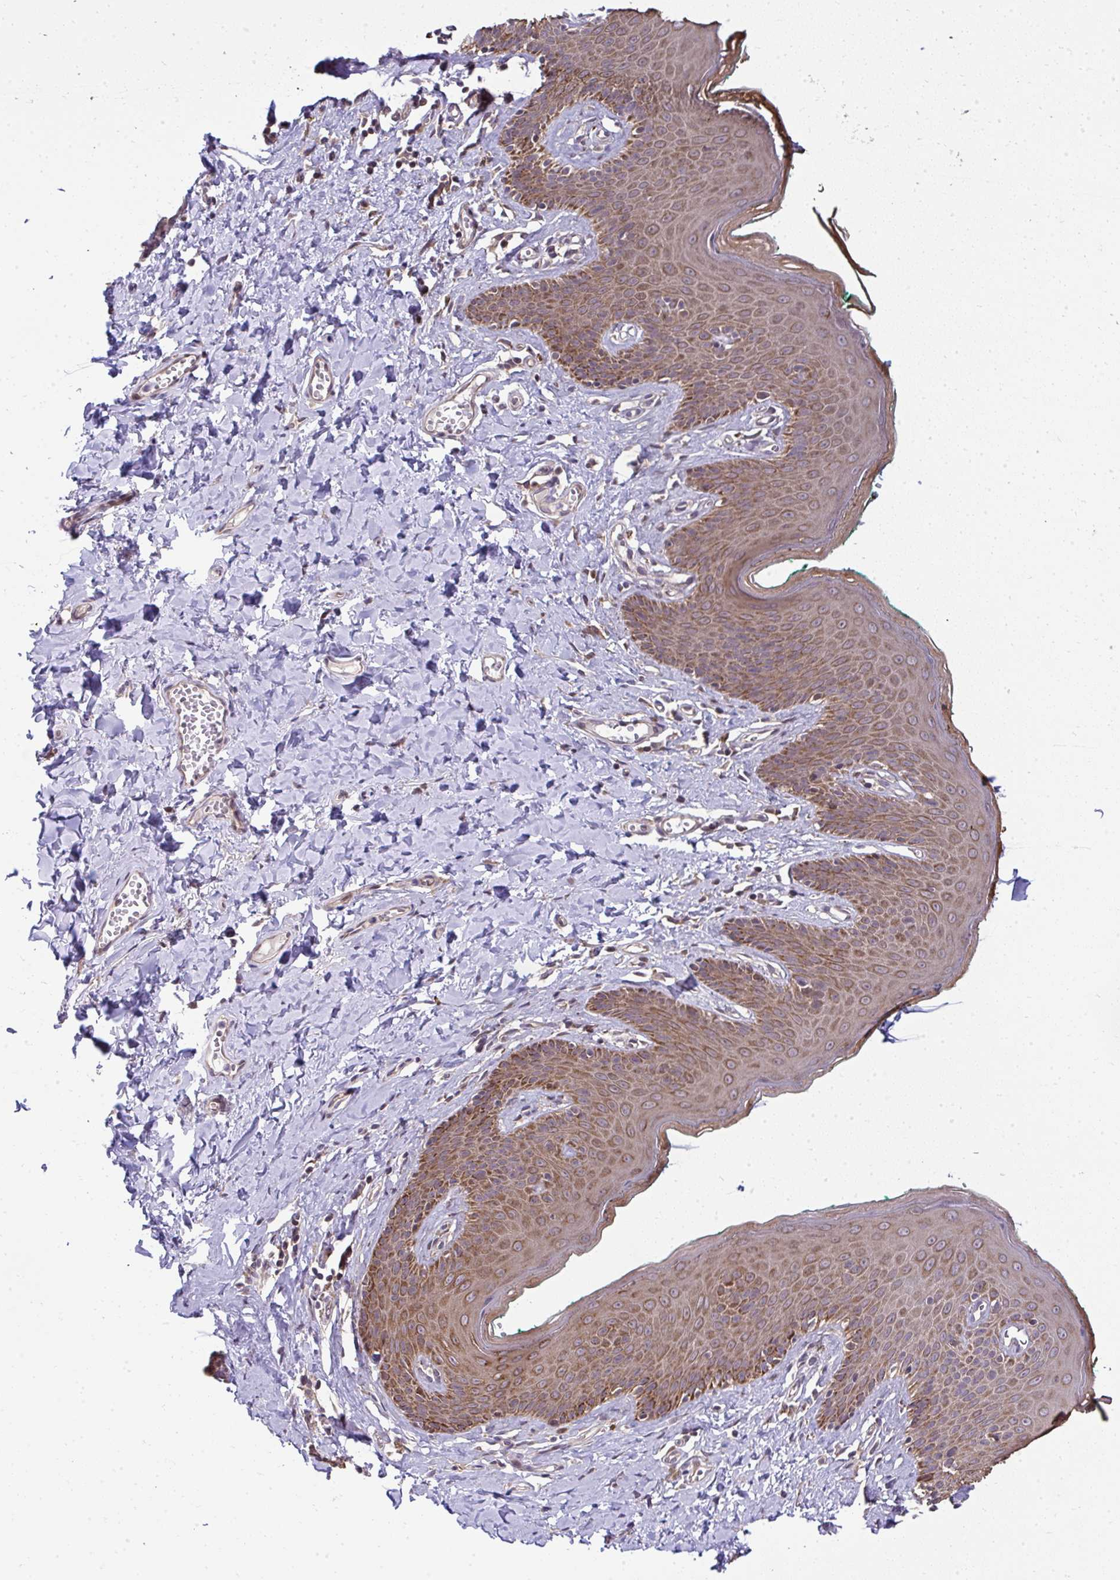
{"staining": {"intensity": "strong", "quantity": ">75%", "location": "cytoplasmic/membranous"}, "tissue": "skin", "cell_type": "Epidermal cells", "image_type": "normal", "snomed": [{"axis": "morphology", "description": "Normal tissue, NOS"}, {"axis": "topography", "description": "Vulva"}, {"axis": "topography", "description": "Peripheral nerve tissue"}], "caption": "IHC of benign skin demonstrates high levels of strong cytoplasmic/membranous expression in about >75% of epidermal cells.", "gene": "RDH14", "patient": {"sex": "female", "age": 66}}